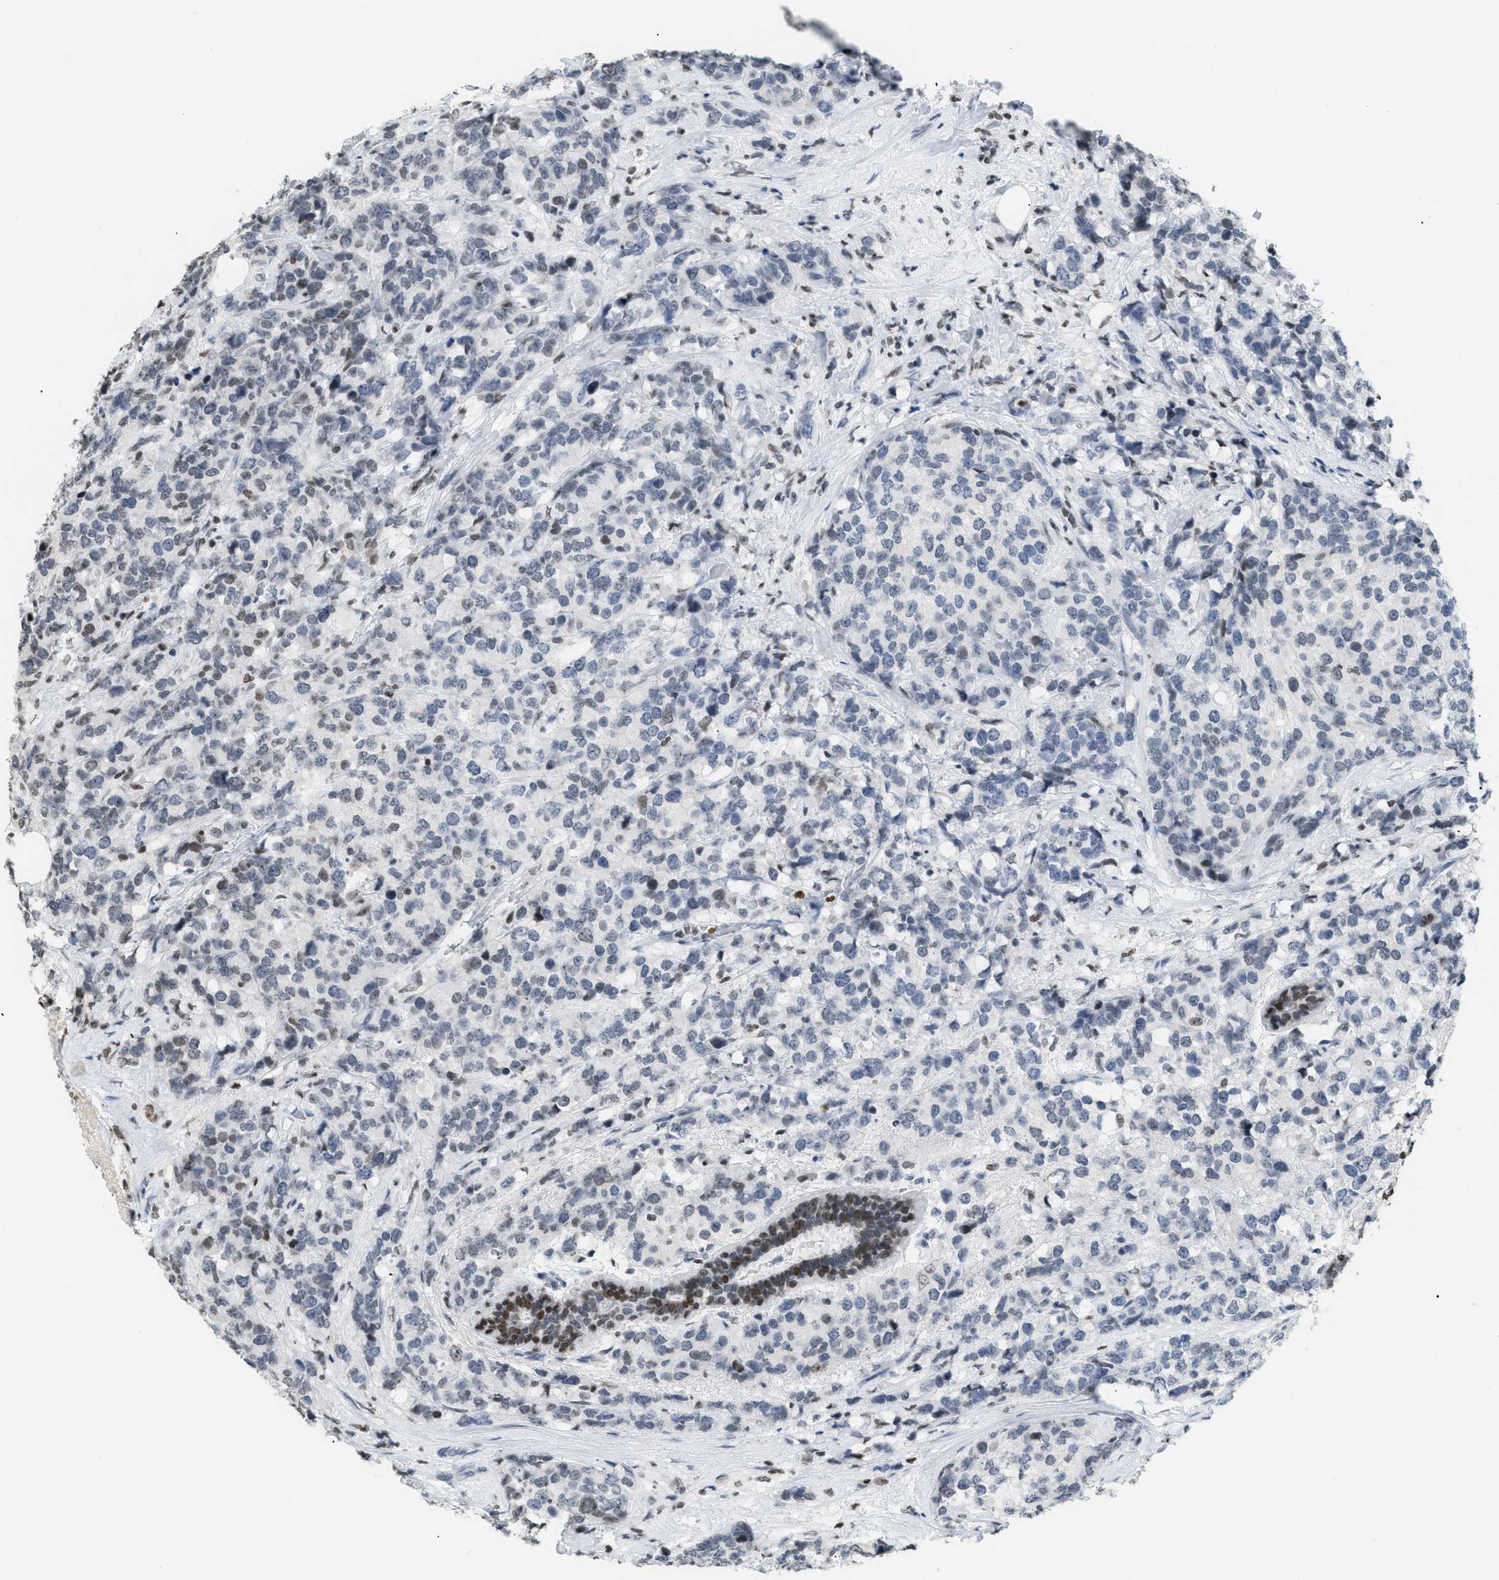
{"staining": {"intensity": "negative", "quantity": "none", "location": "none"}, "tissue": "breast cancer", "cell_type": "Tumor cells", "image_type": "cancer", "snomed": [{"axis": "morphology", "description": "Lobular carcinoma"}, {"axis": "topography", "description": "Breast"}], "caption": "DAB (3,3'-diaminobenzidine) immunohistochemical staining of breast cancer reveals no significant staining in tumor cells. The staining is performed using DAB (3,3'-diaminobenzidine) brown chromogen with nuclei counter-stained in using hematoxylin.", "gene": "HMGN2", "patient": {"sex": "female", "age": 59}}